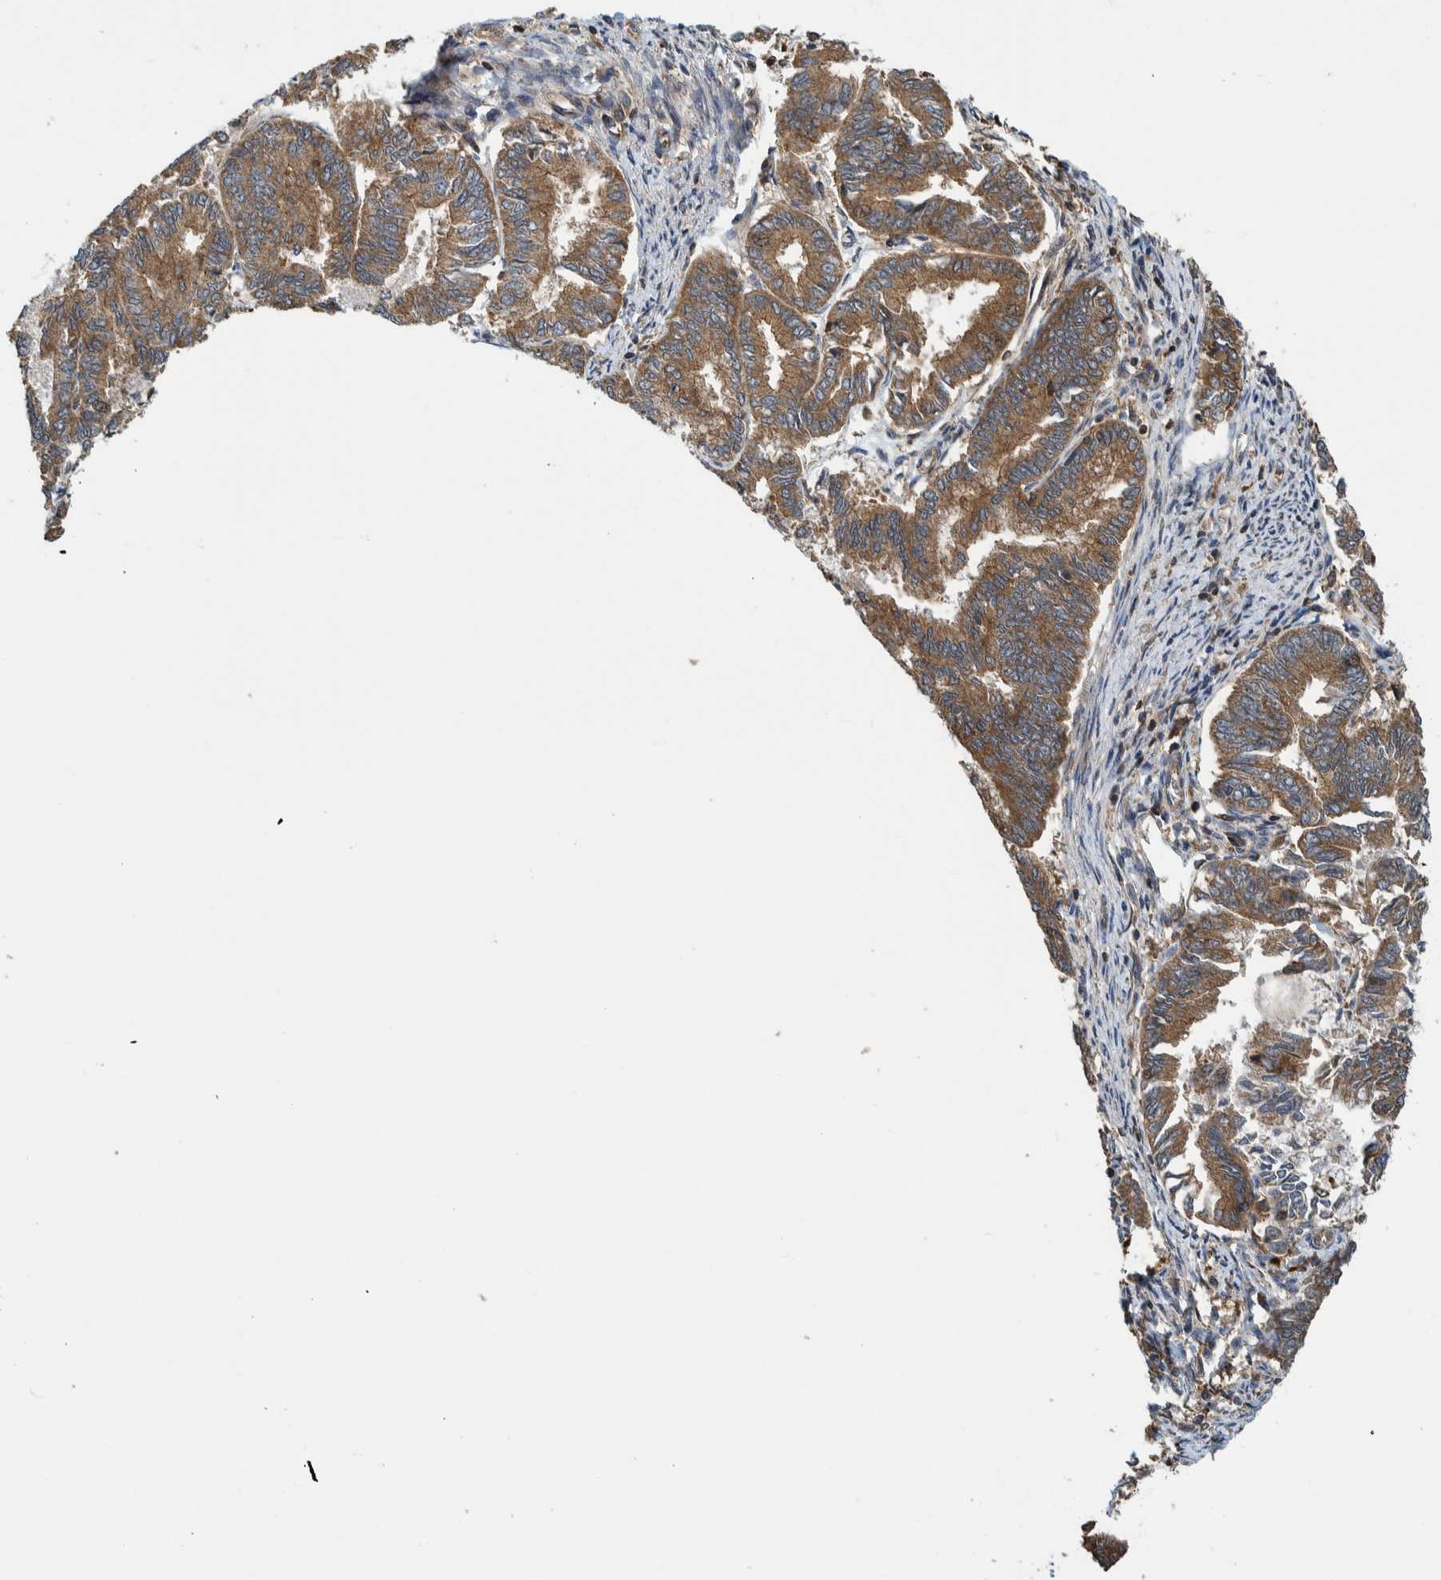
{"staining": {"intensity": "moderate", "quantity": ">75%", "location": "cytoplasmic/membranous"}, "tissue": "endometrial cancer", "cell_type": "Tumor cells", "image_type": "cancer", "snomed": [{"axis": "morphology", "description": "Adenocarcinoma, NOS"}, {"axis": "topography", "description": "Endometrium"}], "caption": "The histopathology image displays a brown stain indicating the presence of a protein in the cytoplasmic/membranous of tumor cells in endometrial adenocarcinoma.", "gene": "CCDC57", "patient": {"sex": "female", "age": 86}}